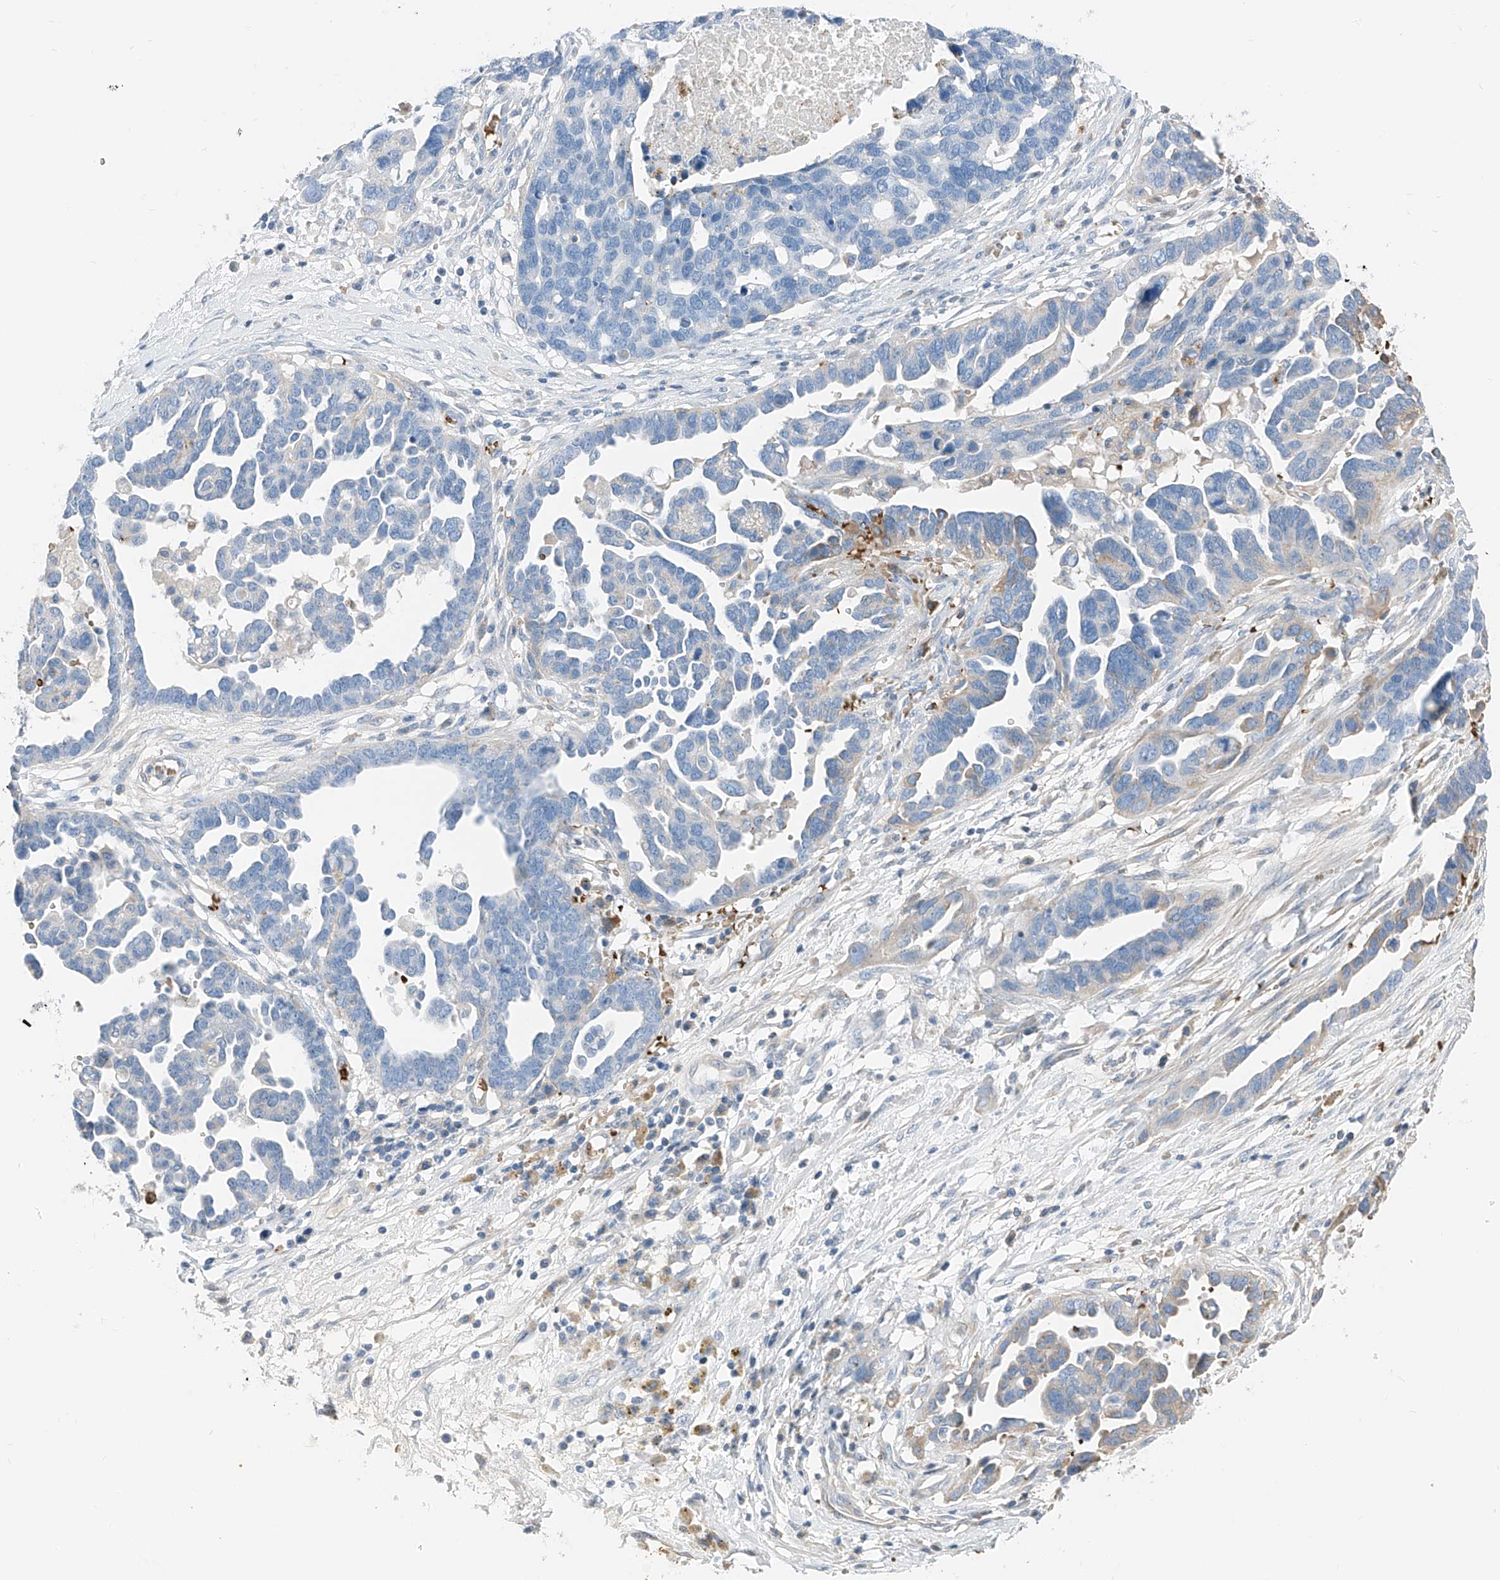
{"staining": {"intensity": "negative", "quantity": "none", "location": "none"}, "tissue": "ovarian cancer", "cell_type": "Tumor cells", "image_type": "cancer", "snomed": [{"axis": "morphology", "description": "Cystadenocarcinoma, serous, NOS"}, {"axis": "topography", "description": "Ovary"}], "caption": "A high-resolution histopathology image shows IHC staining of ovarian cancer, which exhibits no significant expression in tumor cells.", "gene": "PRSS23", "patient": {"sex": "female", "age": 54}}